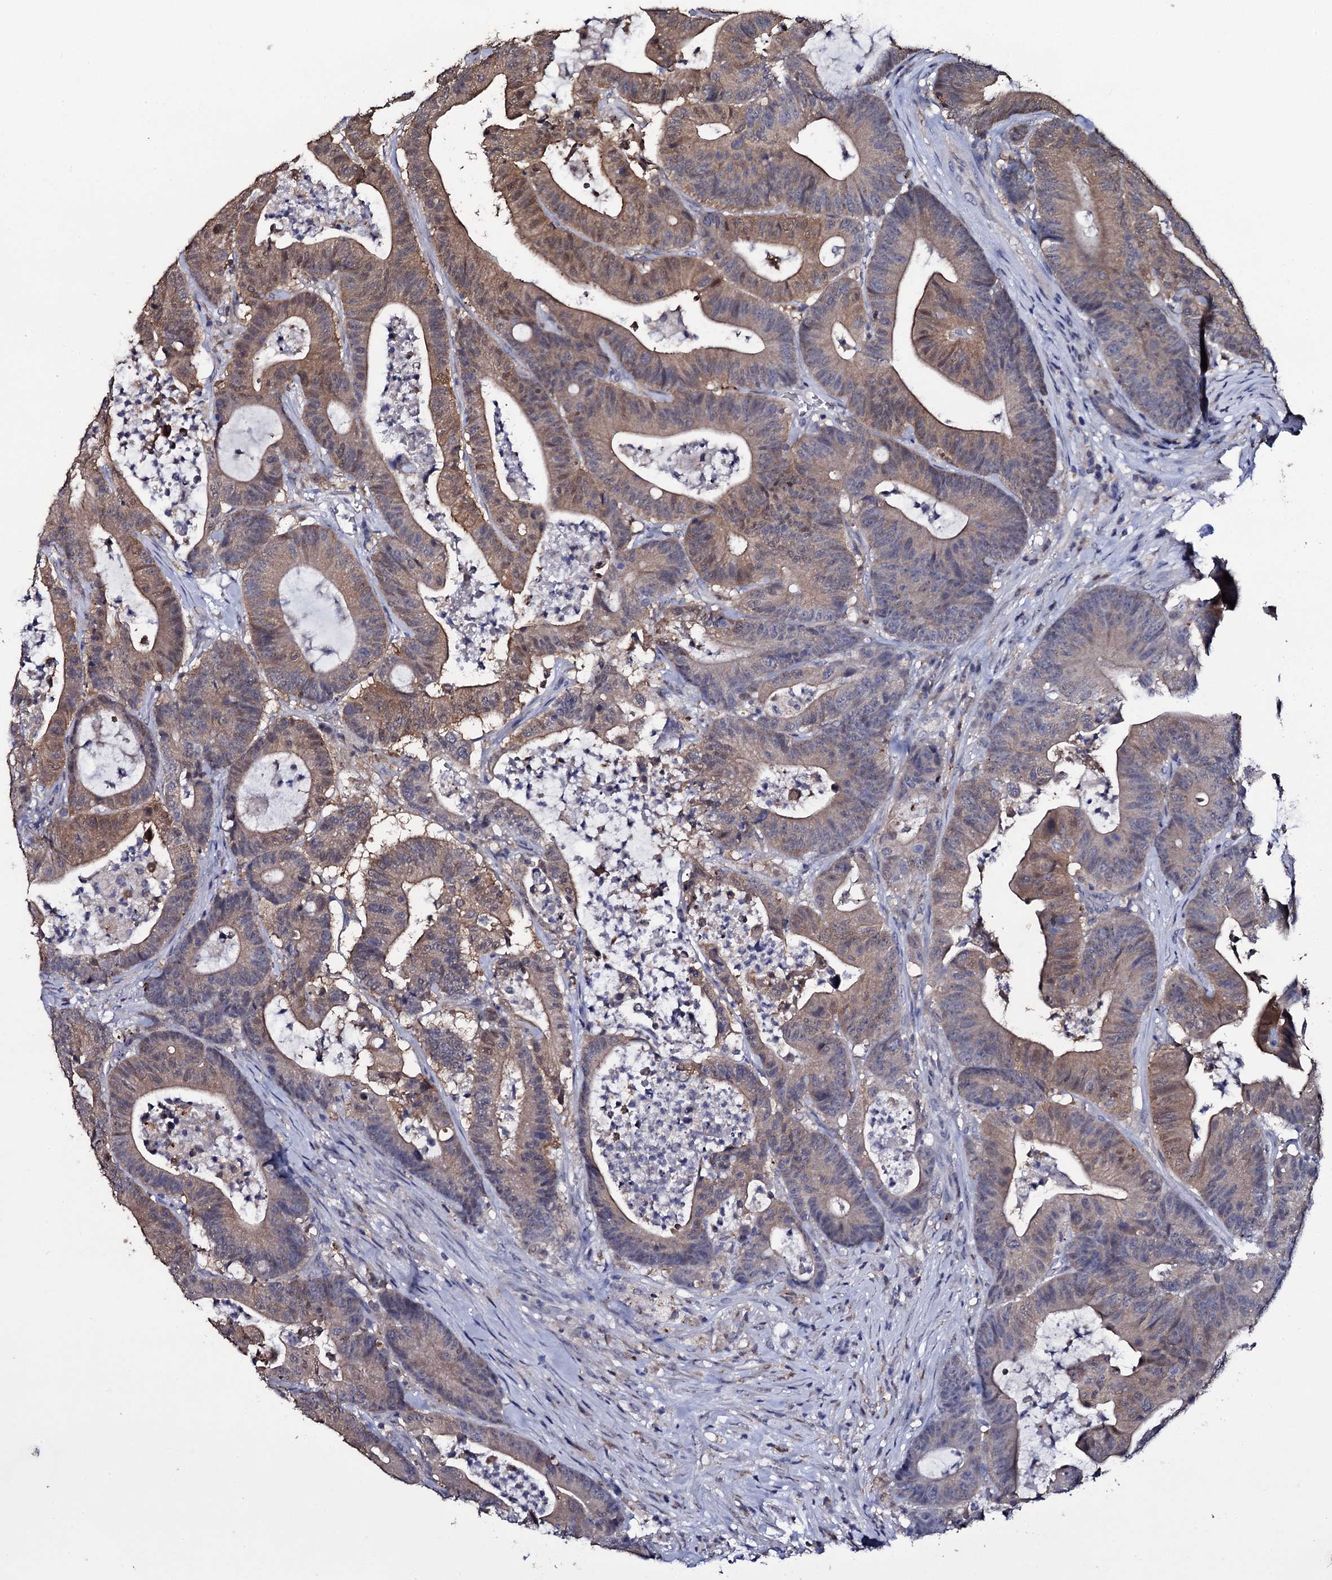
{"staining": {"intensity": "moderate", "quantity": "25%-75%", "location": "cytoplasmic/membranous,nuclear"}, "tissue": "colorectal cancer", "cell_type": "Tumor cells", "image_type": "cancer", "snomed": [{"axis": "morphology", "description": "Adenocarcinoma, NOS"}, {"axis": "topography", "description": "Colon"}], "caption": "Protein staining of colorectal adenocarcinoma tissue shows moderate cytoplasmic/membranous and nuclear positivity in approximately 25%-75% of tumor cells.", "gene": "CRYL1", "patient": {"sex": "female", "age": 84}}